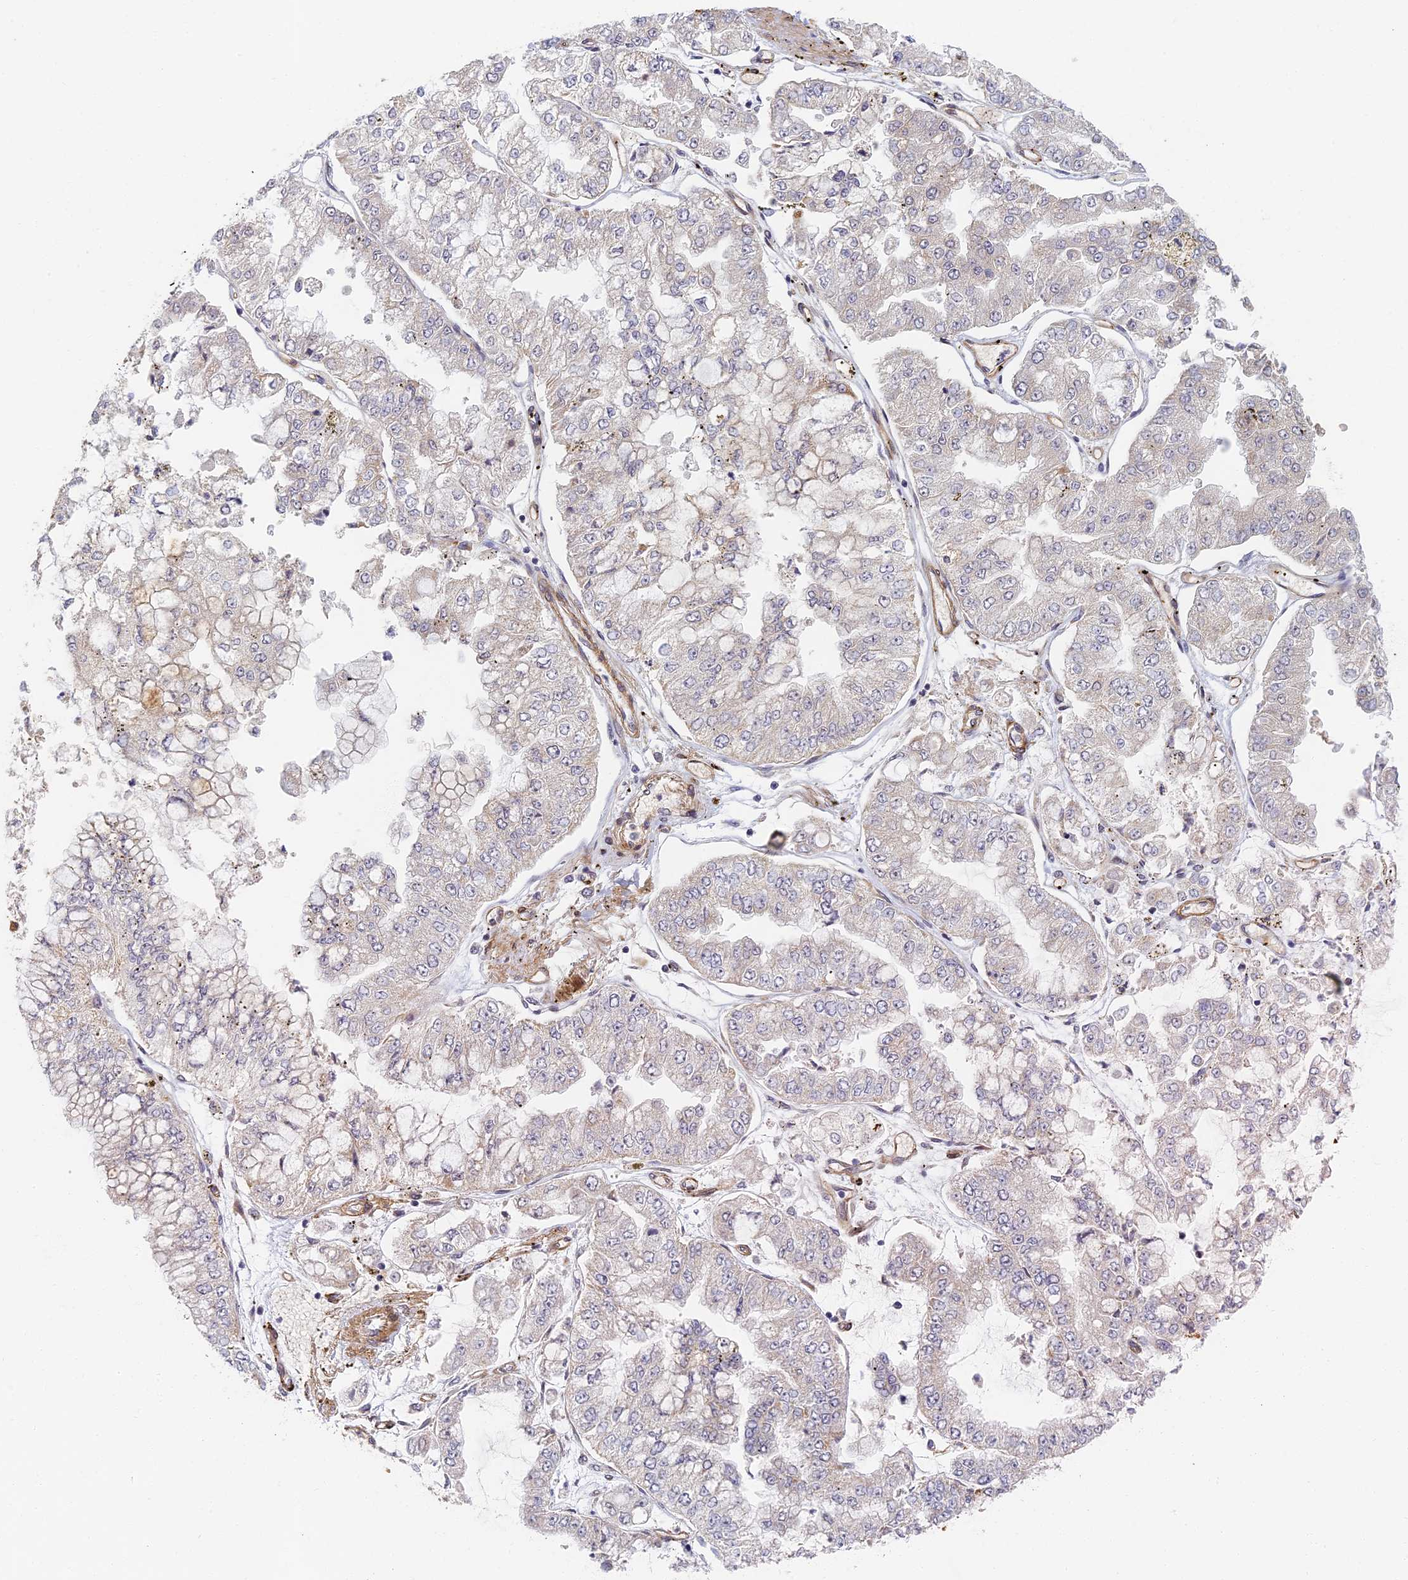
{"staining": {"intensity": "negative", "quantity": "none", "location": "none"}, "tissue": "stomach cancer", "cell_type": "Tumor cells", "image_type": "cancer", "snomed": [{"axis": "morphology", "description": "Adenocarcinoma, NOS"}, {"axis": "topography", "description": "Stomach"}], "caption": "DAB immunohistochemical staining of human stomach adenocarcinoma reveals no significant staining in tumor cells.", "gene": "ABCB10", "patient": {"sex": "male", "age": 76}}